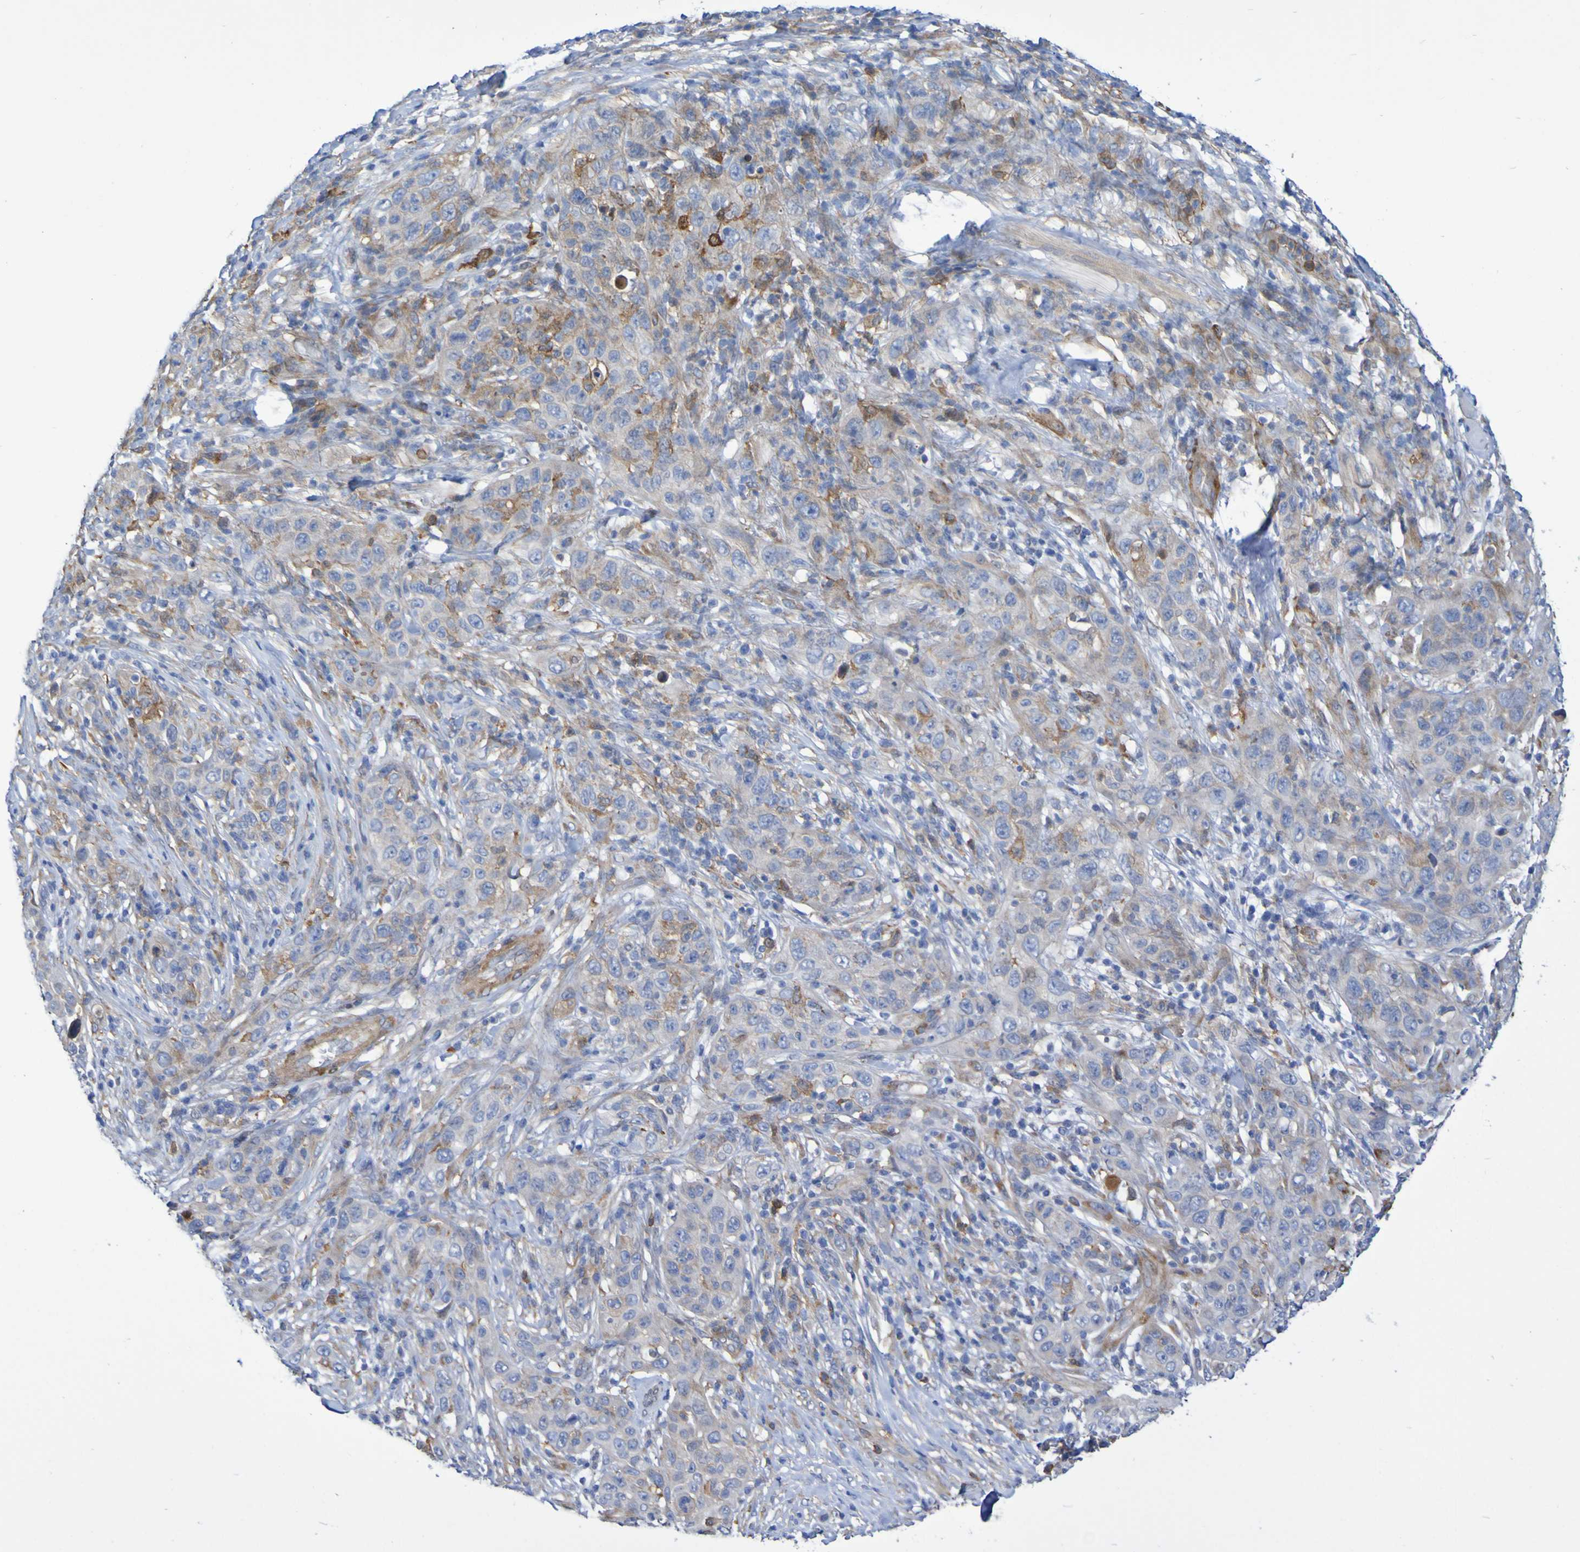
{"staining": {"intensity": "moderate", "quantity": "25%-75%", "location": "cytoplasmic/membranous"}, "tissue": "skin cancer", "cell_type": "Tumor cells", "image_type": "cancer", "snomed": [{"axis": "morphology", "description": "Squamous cell carcinoma, NOS"}, {"axis": "topography", "description": "Skin"}], "caption": "Skin cancer stained with a protein marker displays moderate staining in tumor cells.", "gene": "SCRG1", "patient": {"sex": "female", "age": 88}}